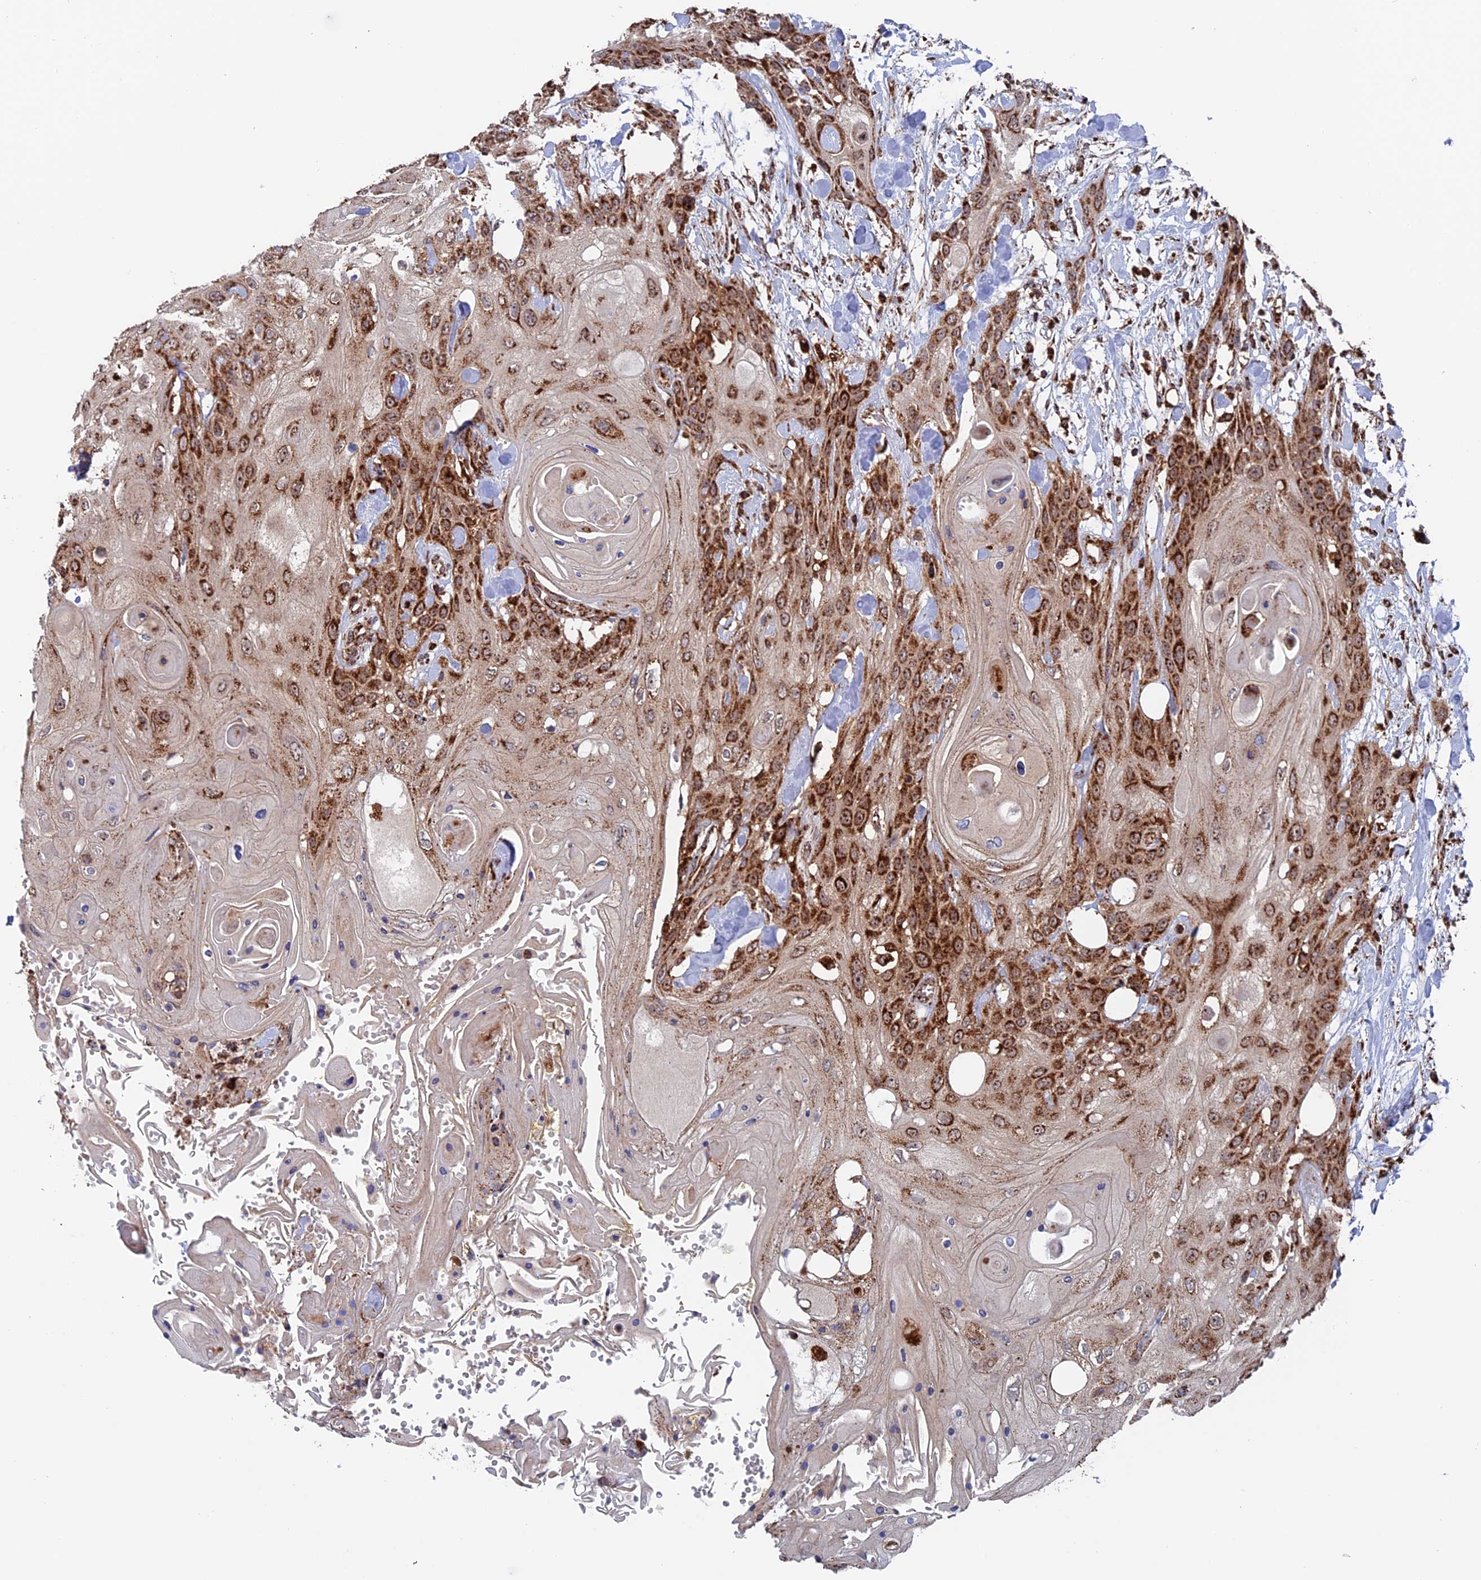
{"staining": {"intensity": "strong", "quantity": "25%-75%", "location": "cytoplasmic/membranous"}, "tissue": "head and neck cancer", "cell_type": "Tumor cells", "image_type": "cancer", "snomed": [{"axis": "morphology", "description": "Squamous cell carcinoma, NOS"}, {"axis": "topography", "description": "Head-Neck"}], "caption": "Immunohistochemistry (DAB (3,3'-diaminobenzidine)) staining of head and neck cancer (squamous cell carcinoma) reveals strong cytoplasmic/membranous protein staining in about 25%-75% of tumor cells.", "gene": "DTYMK", "patient": {"sex": "female", "age": 43}}